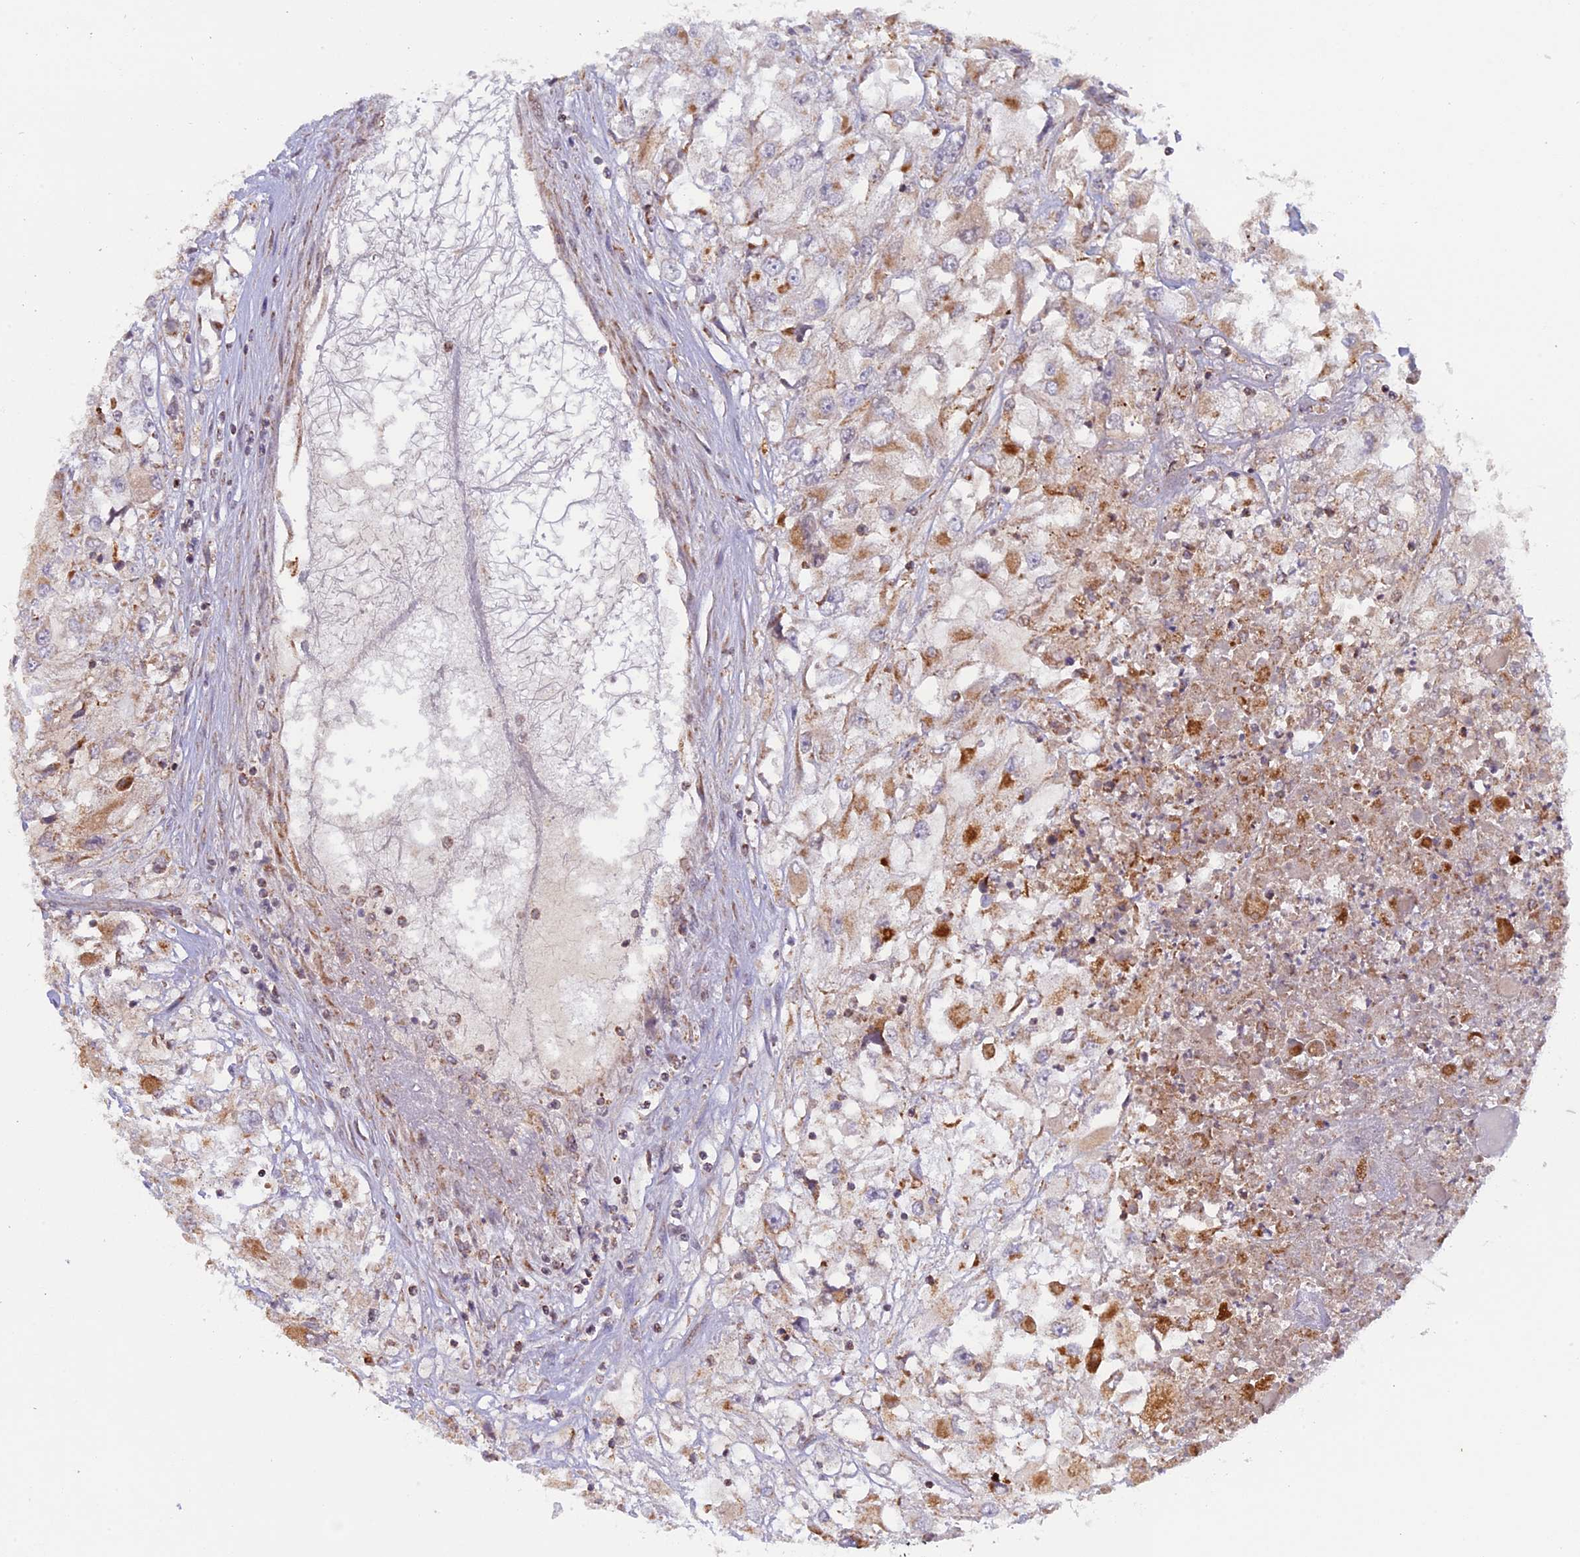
{"staining": {"intensity": "moderate", "quantity": "<25%", "location": "cytoplasmic/membranous"}, "tissue": "renal cancer", "cell_type": "Tumor cells", "image_type": "cancer", "snomed": [{"axis": "morphology", "description": "Adenocarcinoma, NOS"}, {"axis": "topography", "description": "Kidney"}], "caption": "Human renal adenocarcinoma stained with a protein marker exhibits moderate staining in tumor cells.", "gene": "MPV17L", "patient": {"sex": "female", "age": 52}}